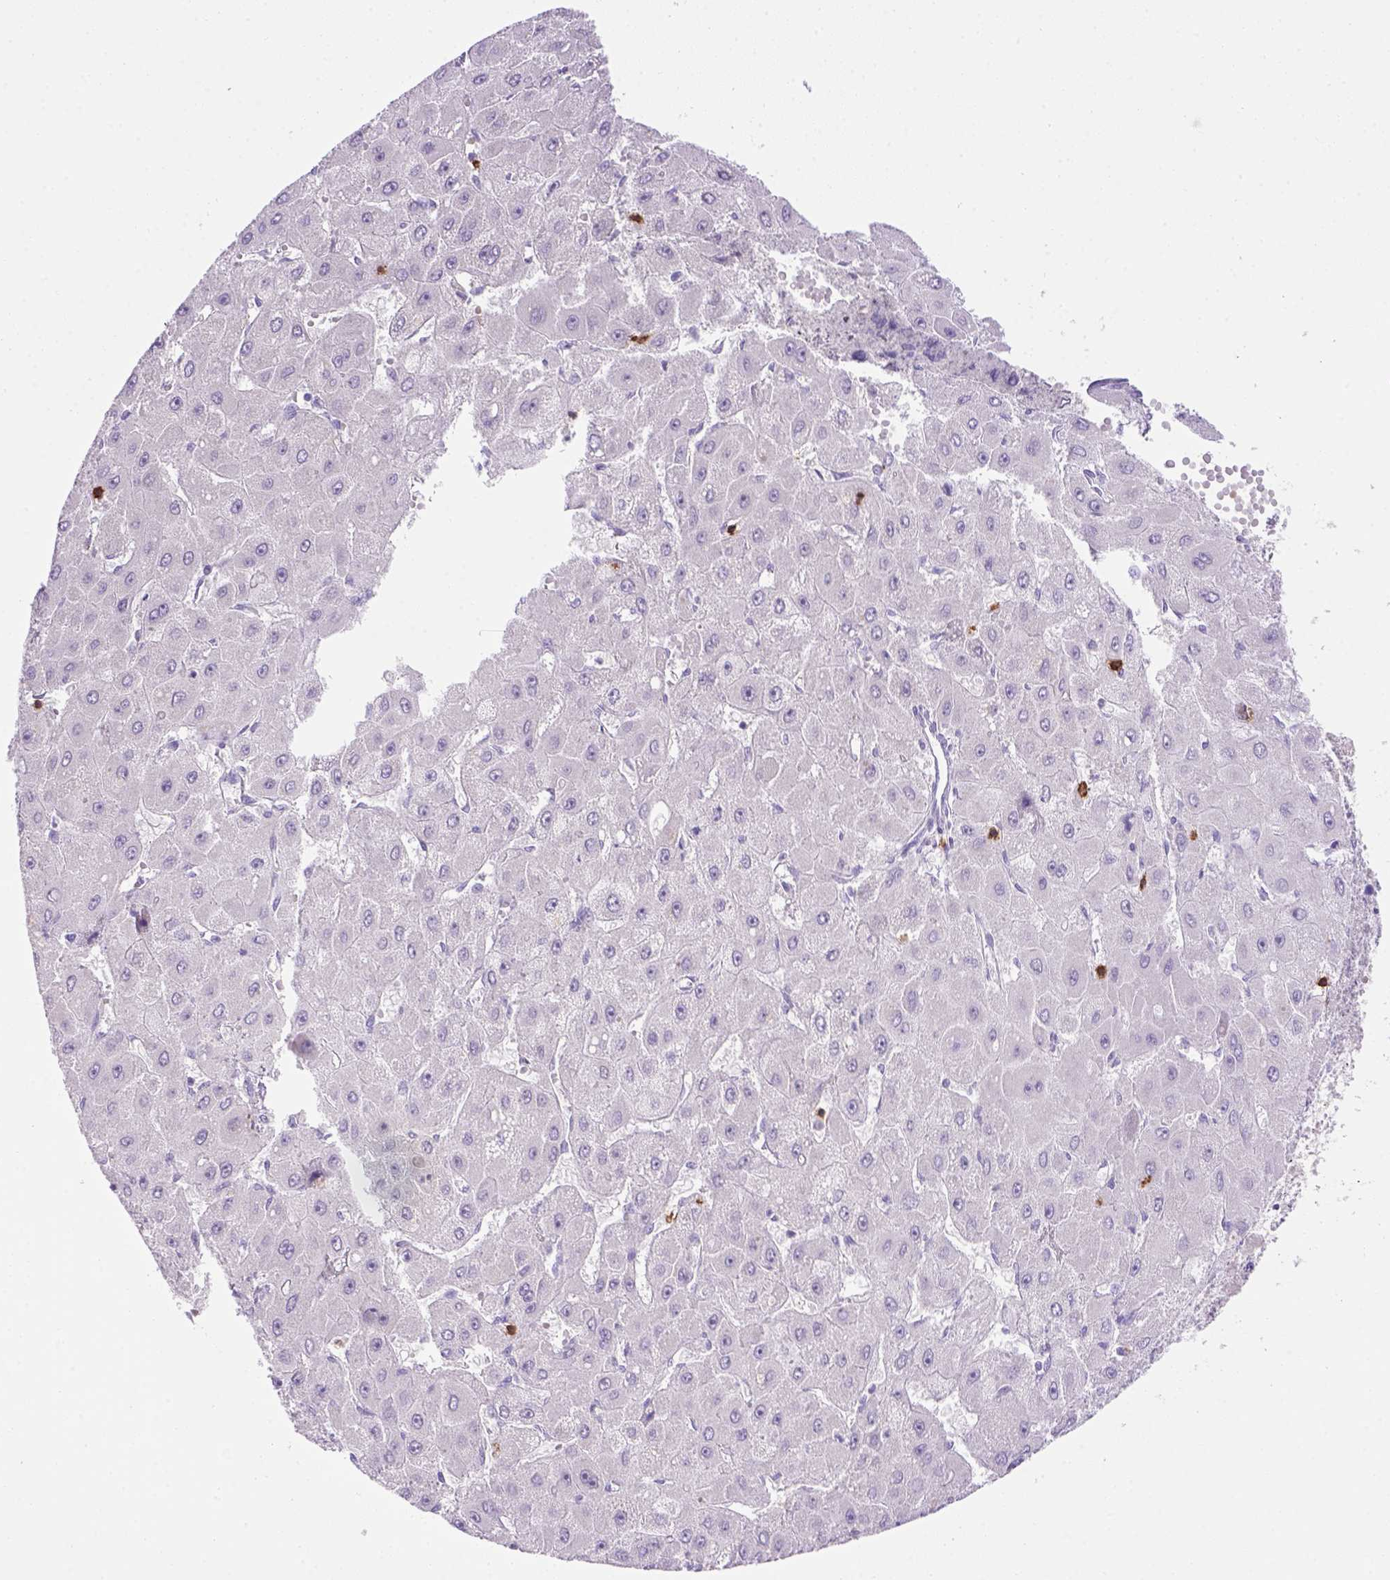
{"staining": {"intensity": "negative", "quantity": "none", "location": "none"}, "tissue": "liver cancer", "cell_type": "Tumor cells", "image_type": "cancer", "snomed": [{"axis": "morphology", "description": "Carcinoma, Hepatocellular, NOS"}, {"axis": "topography", "description": "Liver"}], "caption": "Protein analysis of liver cancer (hepatocellular carcinoma) reveals no significant staining in tumor cells.", "gene": "CD3E", "patient": {"sex": "female", "age": 25}}